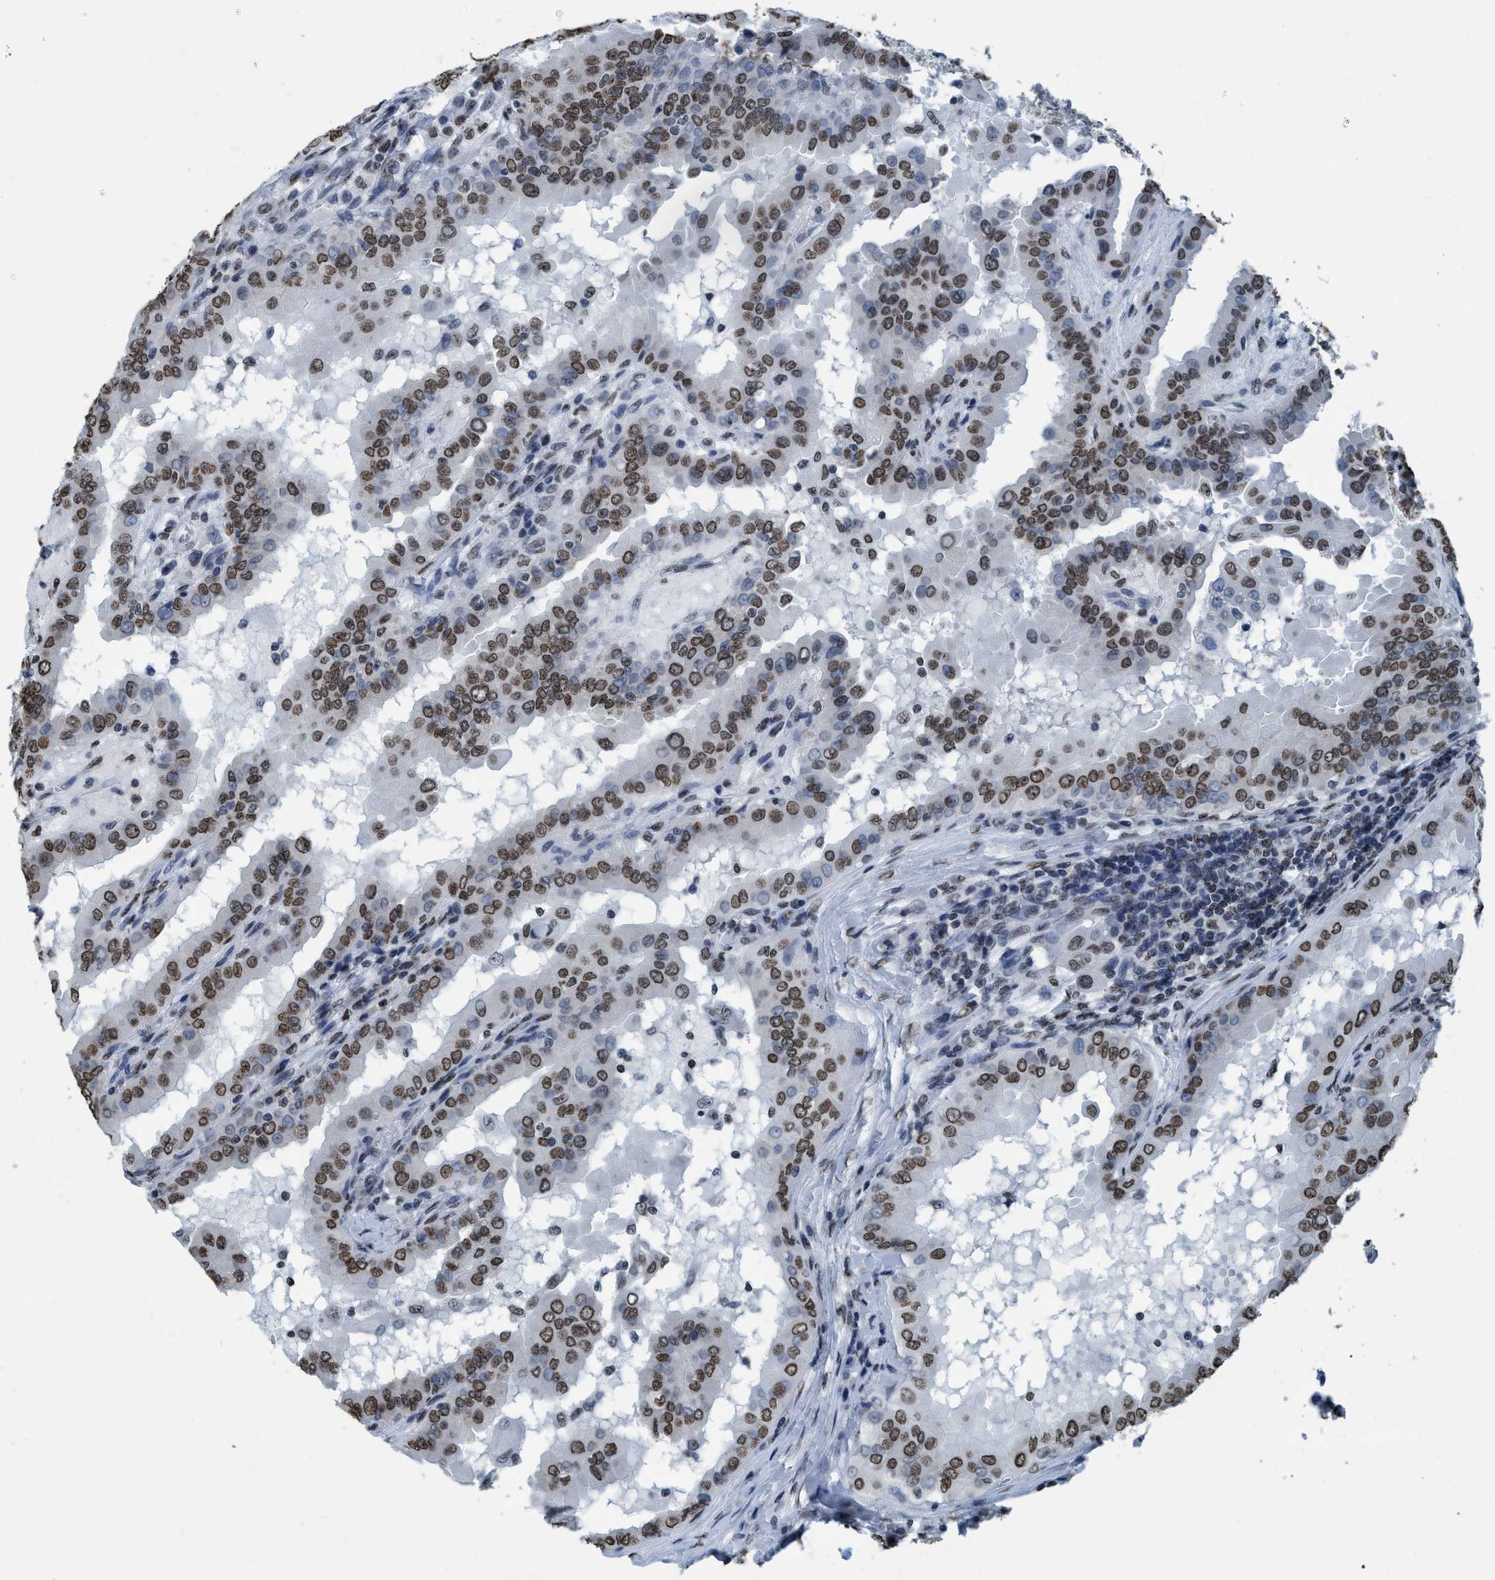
{"staining": {"intensity": "moderate", "quantity": ">75%", "location": "nuclear"}, "tissue": "thyroid cancer", "cell_type": "Tumor cells", "image_type": "cancer", "snomed": [{"axis": "morphology", "description": "Papillary adenocarcinoma, NOS"}, {"axis": "topography", "description": "Thyroid gland"}], "caption": "A photomicrograph of human papillary adenocarcinoma (thyroid) stained for a protein displays moderate nuclear brown staining in tumor cells. (DAB (3,3'-diaminobenzidine) = brown stain, brightfield microscopy at high magnification).", "gene": "CCNE2", "patient": {"sex": "male", "age": 33}}